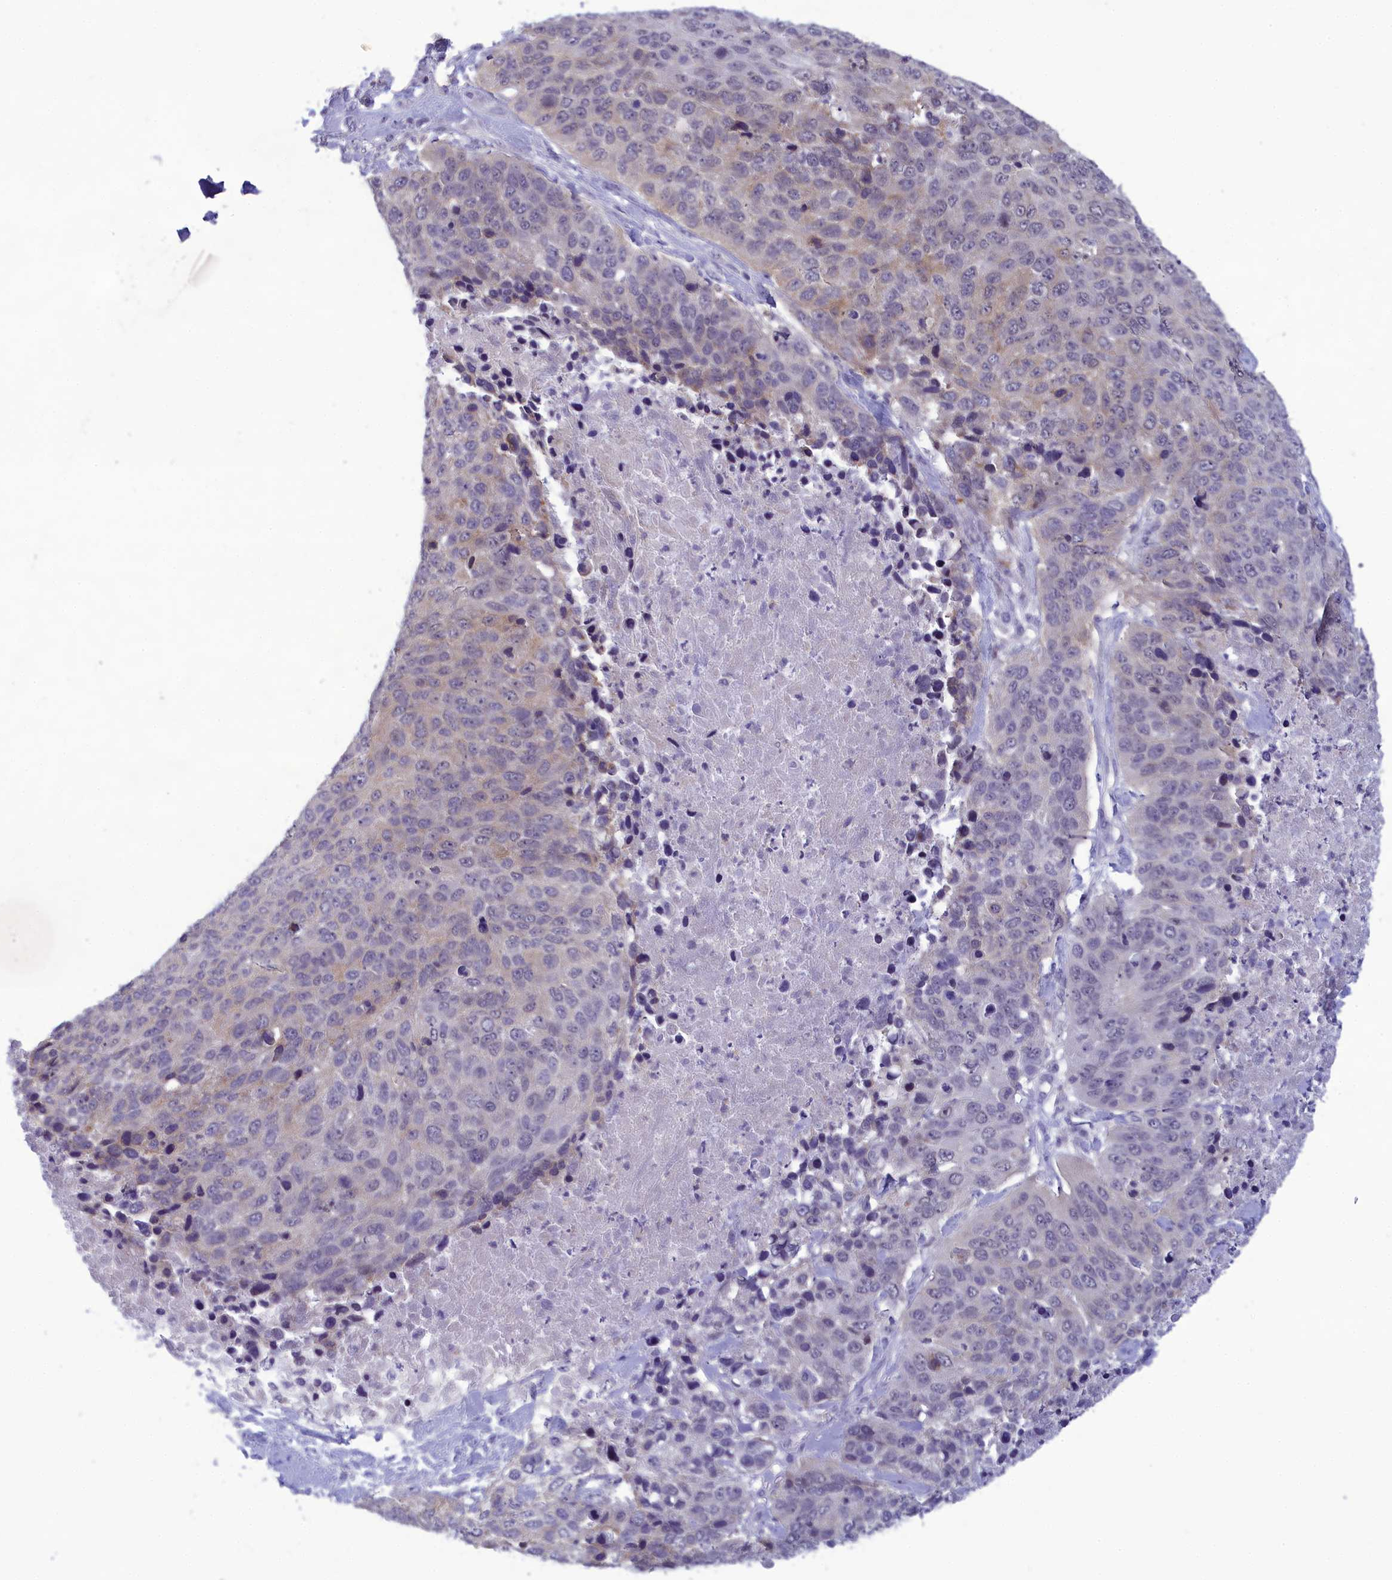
{"staining": {"intensity": "weak", "quantity": "<25%", "location": "cytoplasmic/membranous"}, "tissue": "lung cancer", "cell_type": "Tumor cells", "image_type": "cancer", "snomed": [{"axis": "morphology", "description": "Normal tissue, NOS"}, {"axis": "morphology", "description": "Squamous cell carcinoma, NOS"}, {"axis": "topography", "description": "Lymph node"}, {"axis": "topography", "description": "Lung"}], "caption": "Immunohistochemical staining of lung cancer shows no significant expression in tumor cells.", "gene": "CORO2A", "patient": {"sex": "male", "age": 66}}